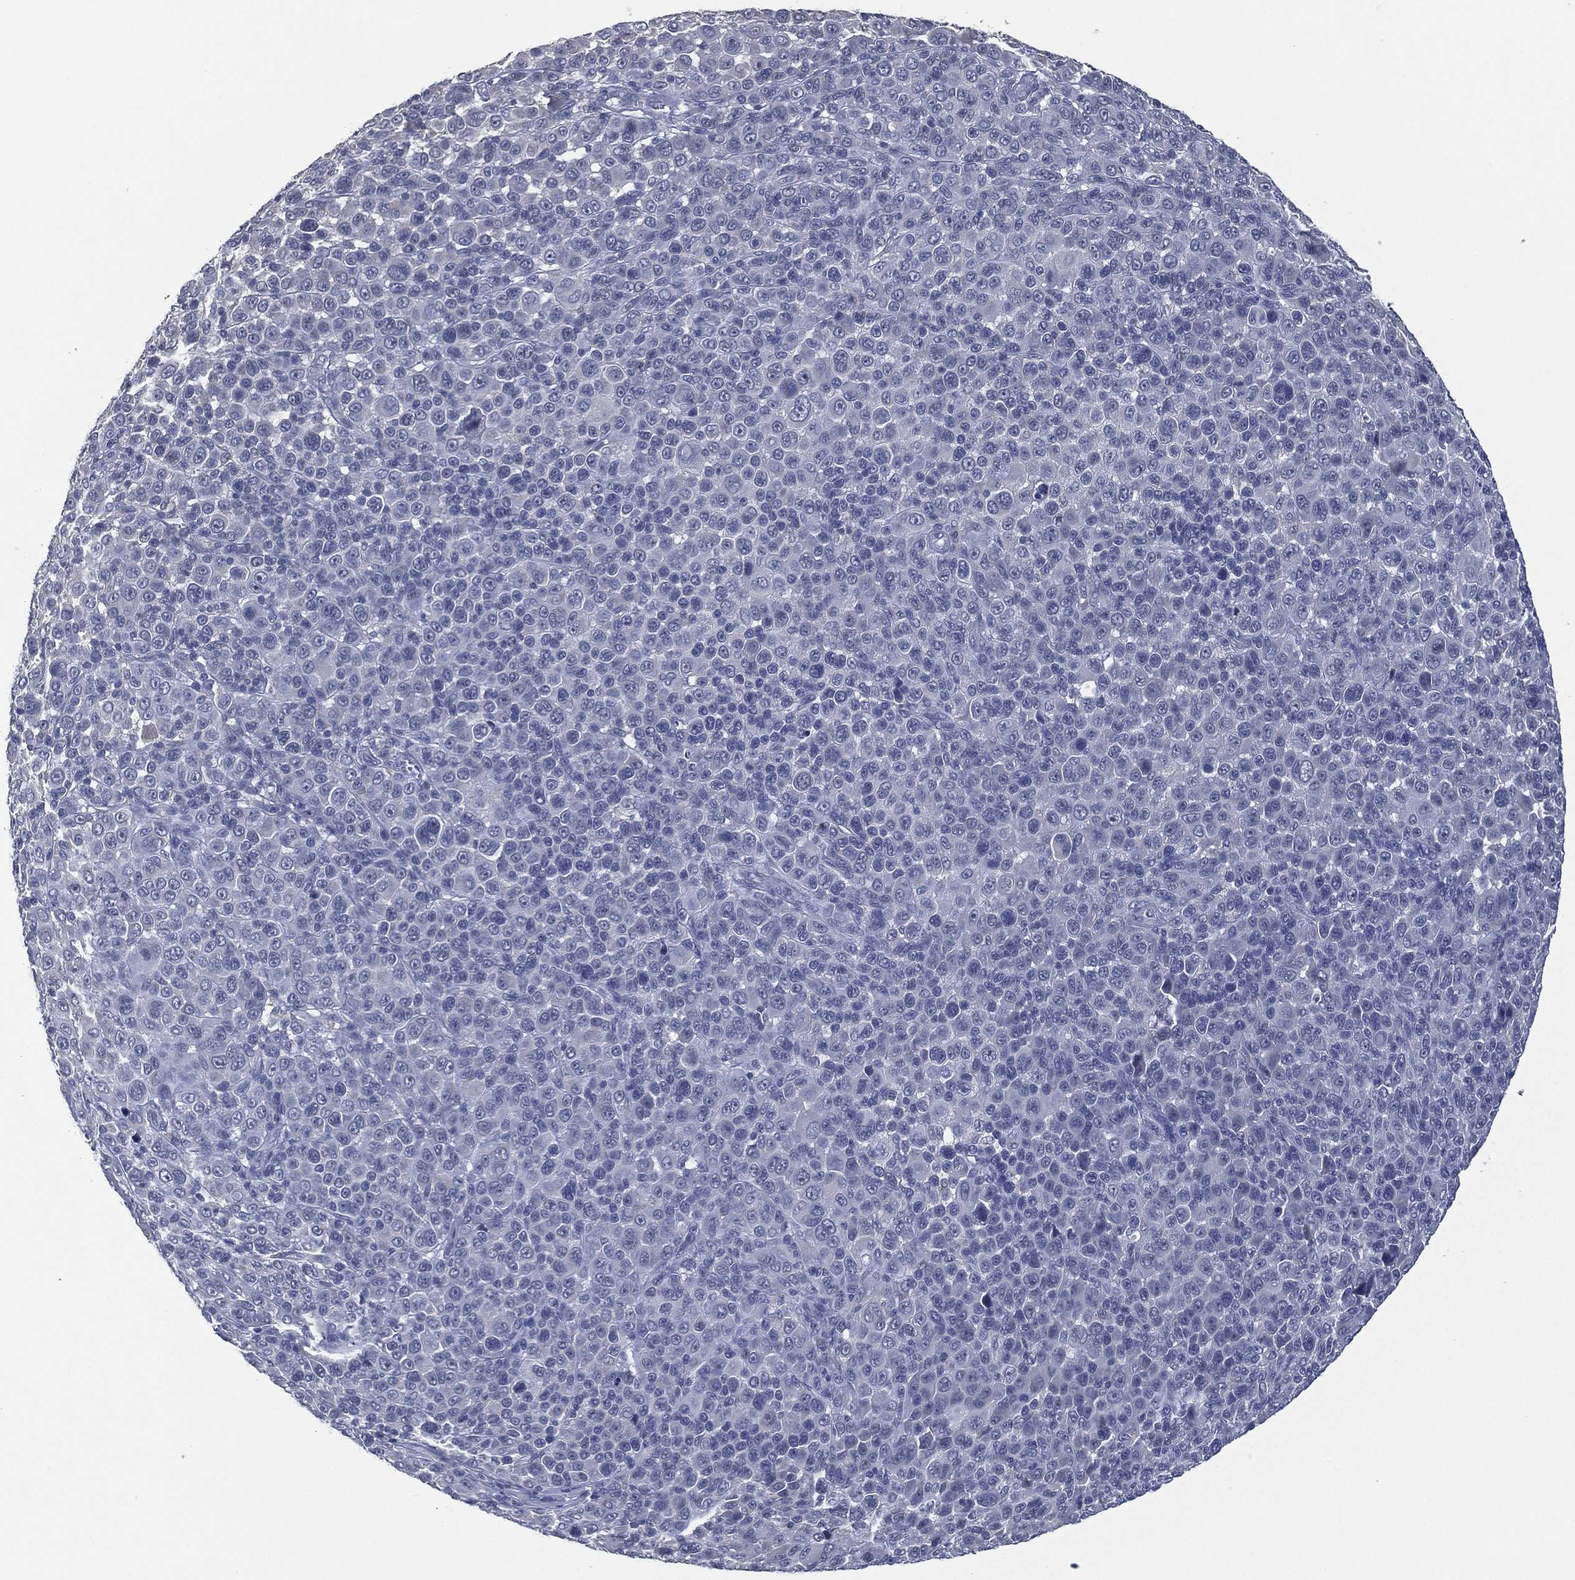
{"staining": {"intensity": "negative", "quantity": "none", "location": "none"}, "tissue": "melanoma", "cell_type": "Tumor cells", "image_type": "cancer", "snomed": [{"axis": "morphology", "description": "Malignant melanoma, NOS"}, {"axis": "topography", "description": "Skin"}], "caption": "An image of human malignant melanoma is negative for staining in tumor cells.", "gene": "IL1RN", "patient": {"sex": "female", "age": 57}}